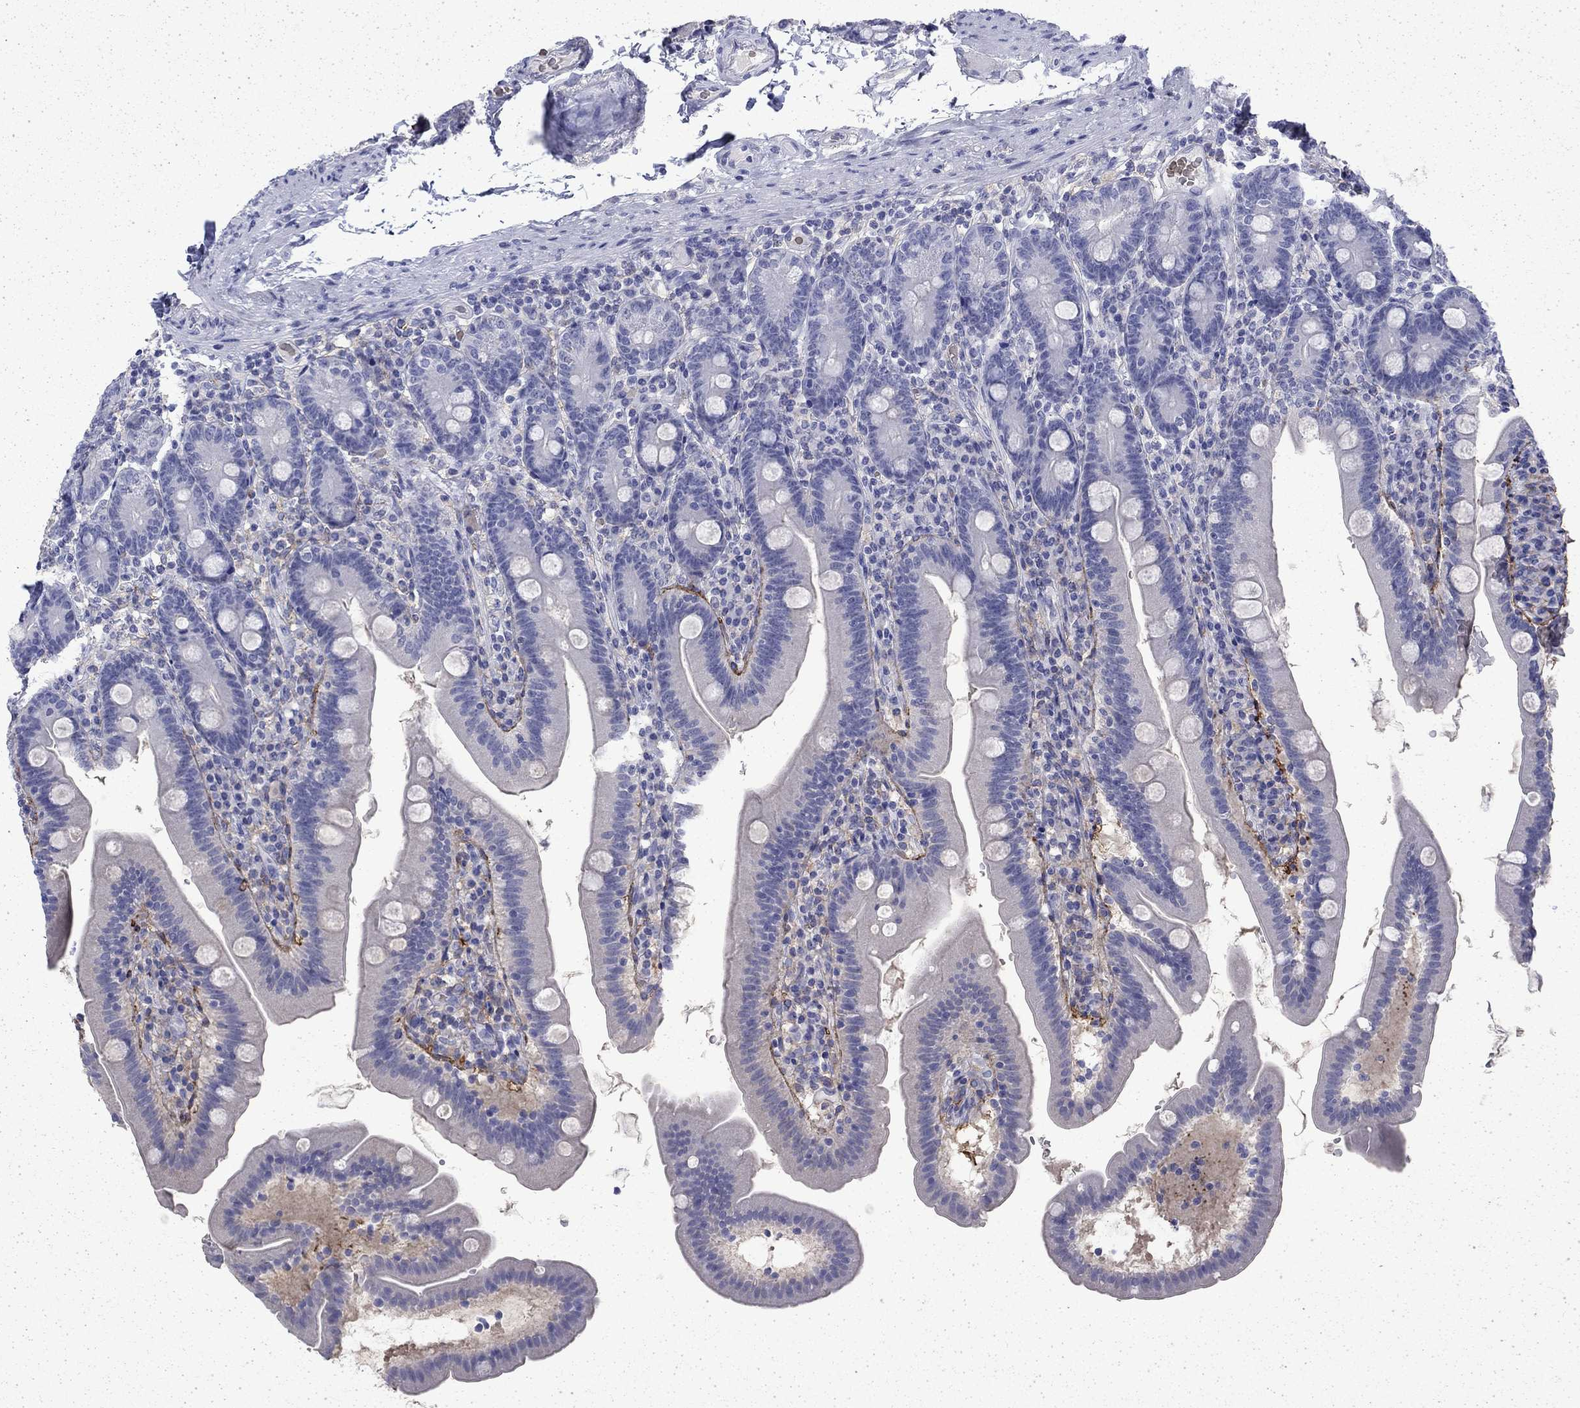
{"staining": {"intensity": "negative", "quantity": "none", "location": "none"}, "tissue": "duodenum", "cell_type": "Glandular cells", "image_type": "normal", "snomed": [{"axis": "morphology", "description": "Normal tissue, NOS"}, {"axis": "topography", "description": "Duodenum"}], "caption": "This is an immunohistochemistry micrograph of benign duodenum. There is no staining in glandular cells.", "gene": "ENPP6", "patient": {"sex": "female", "age": 67}}